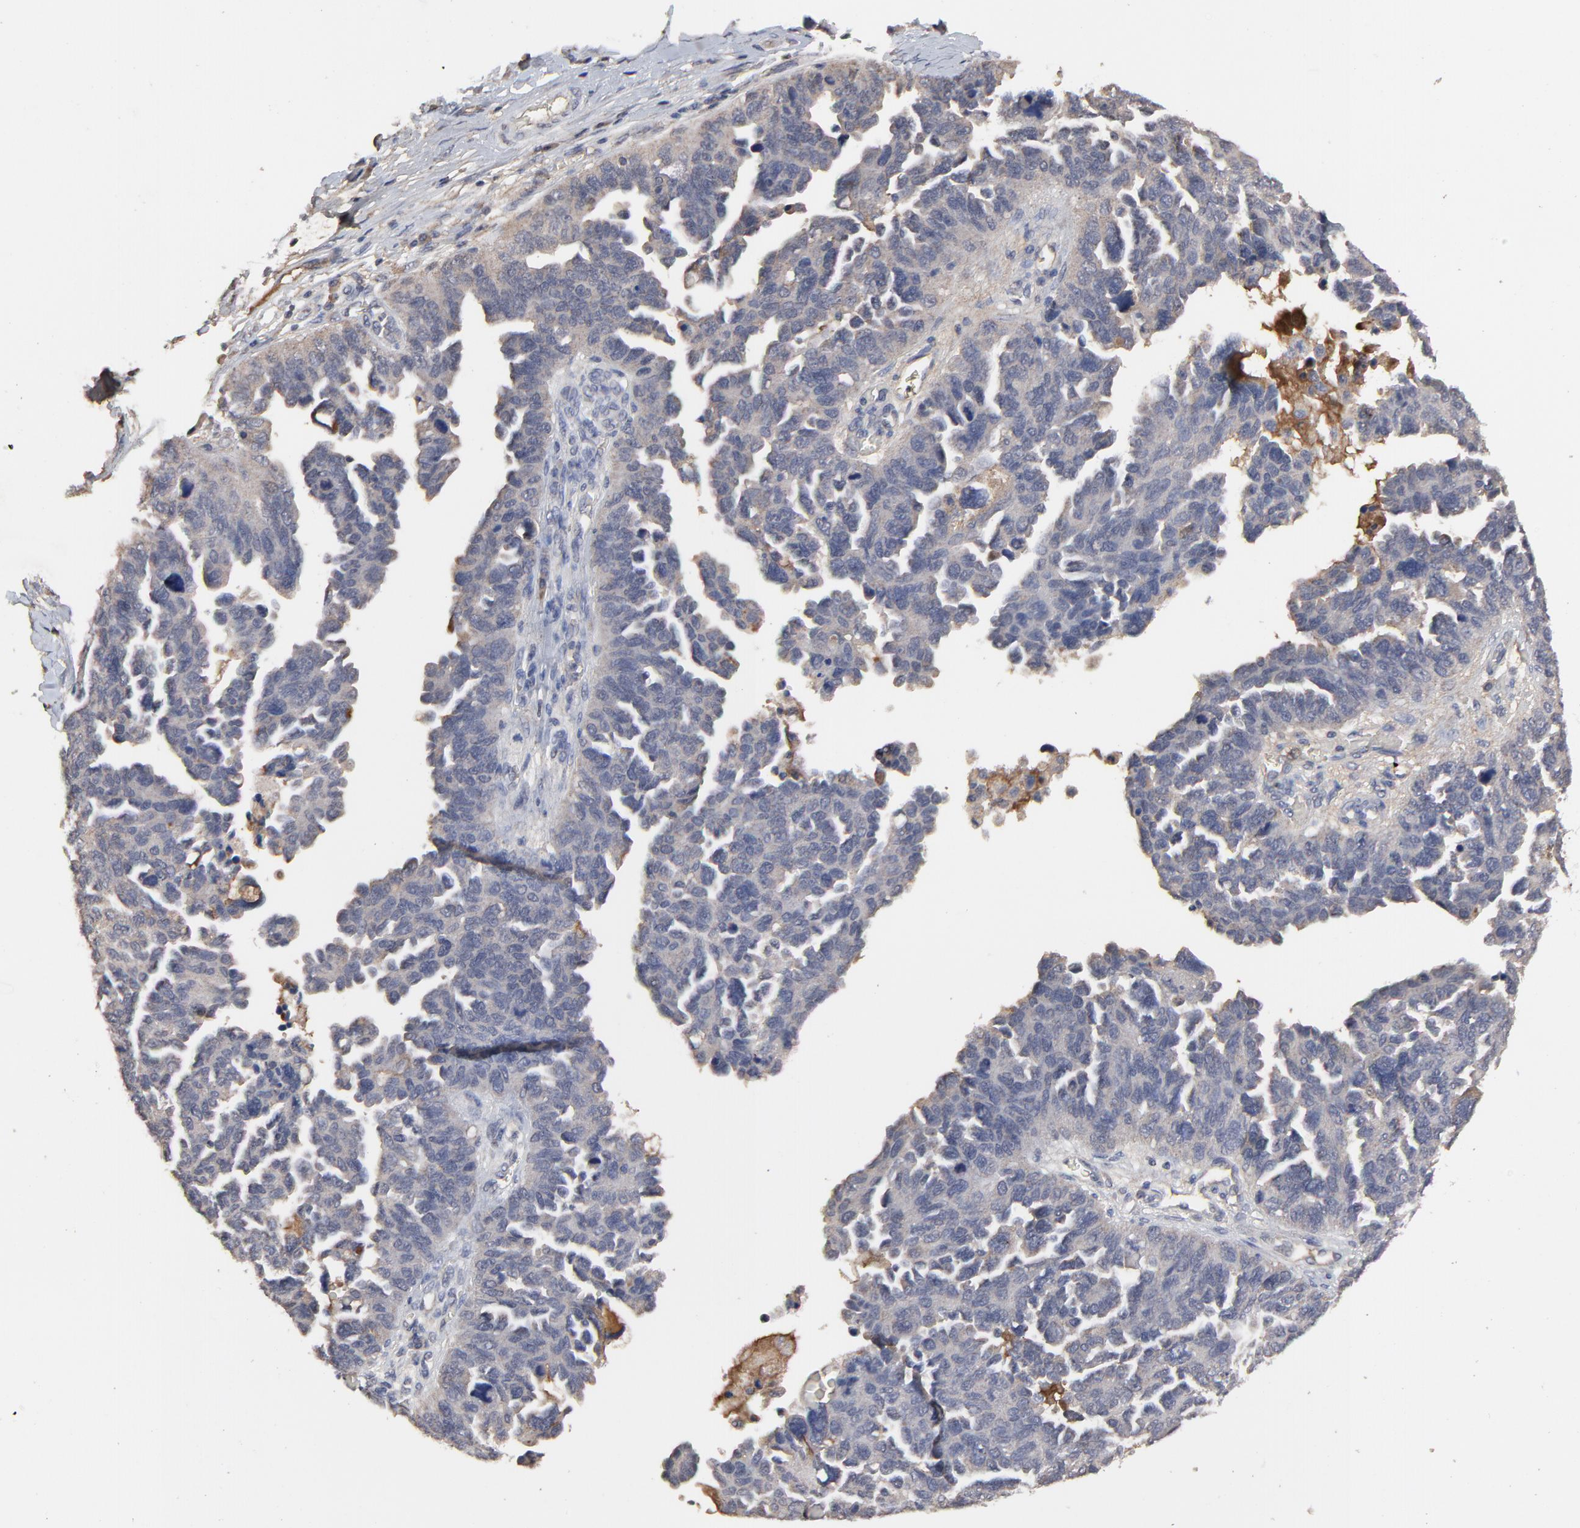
{"staining": {"intensity": "weak", "quantity": ">75%", "location": "cytoplasmic/membranous"}, "tissue": "ovarian cancer", "cell_type": "Tumor cells", "image_type": "cancer", "snomed": [{"axis": "morphology", "description": "Cystadenocarcinoma, serous, NOS"}, {"axis": "topography", "description": "Ovary"}], "caption": "Human ovarian serous cystadenocarcinoma stained for a protein (brown) demonstrates weak cytoplasmic/membranous positive positivity in about >75% of tumor cells.", "gene": "VPREB3", "patient": {"sex": "female", "age": 64}}